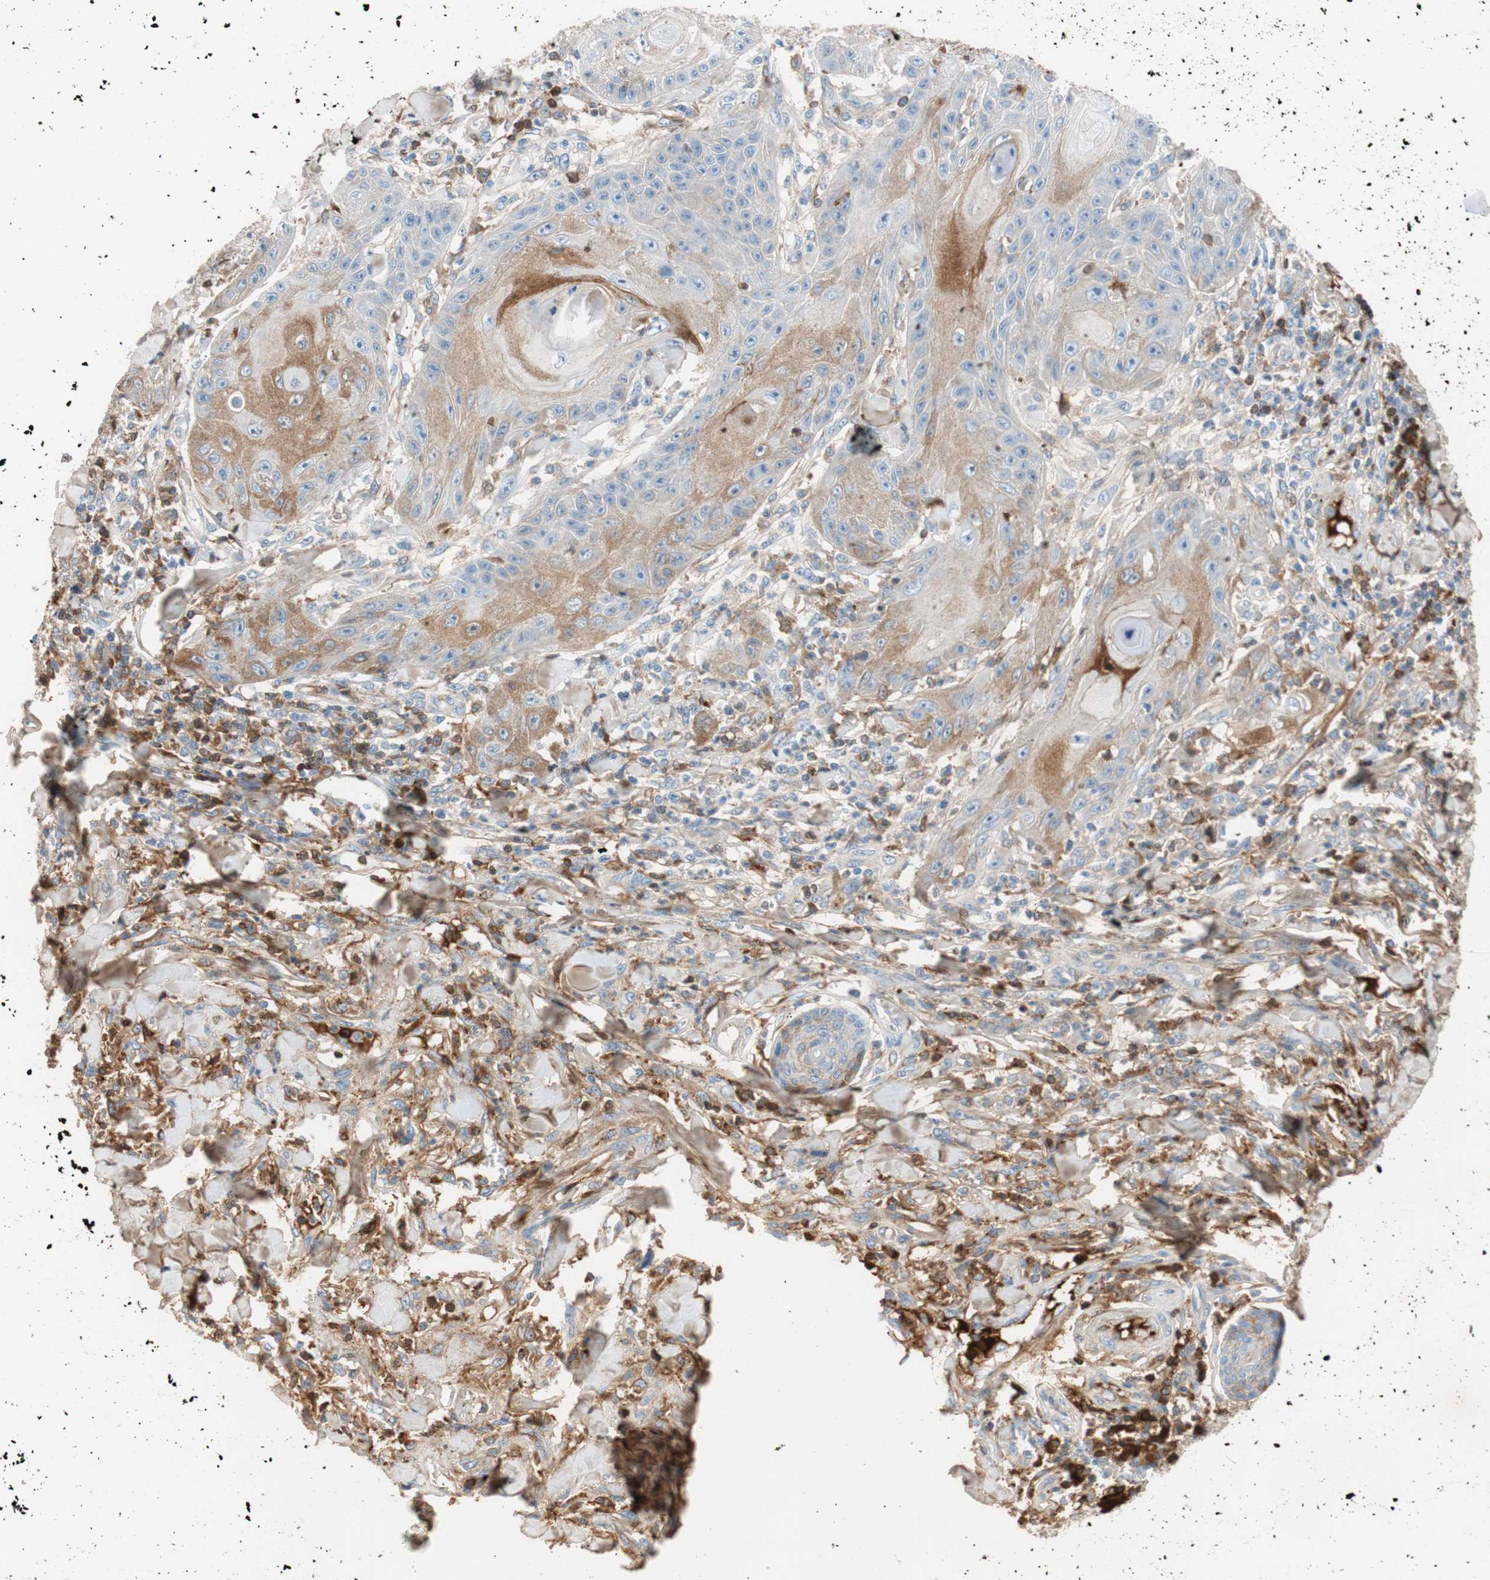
{"staining": {"intensity": "weak", "quantity": "25%-75%", "location": "cytoplasmic/membranous"}, "tissue": "skin cancer", "cell_type": "Tumor cells", "image_type": "cancer", "snomed": [{"axis": "morphology", "description": "Squamous cell carcinoma, NOS"}, {"axis": "topography", "description": "Skin"}], "caption": "Immunohistochemical staining of human squamous cell carcinoma (skin) shows weak cytoplasmic/membranous protein positivity in about 25%-75% of tumor cells.", "gene": "RBP4", "patient": {"sex": "female", "age": 78}}